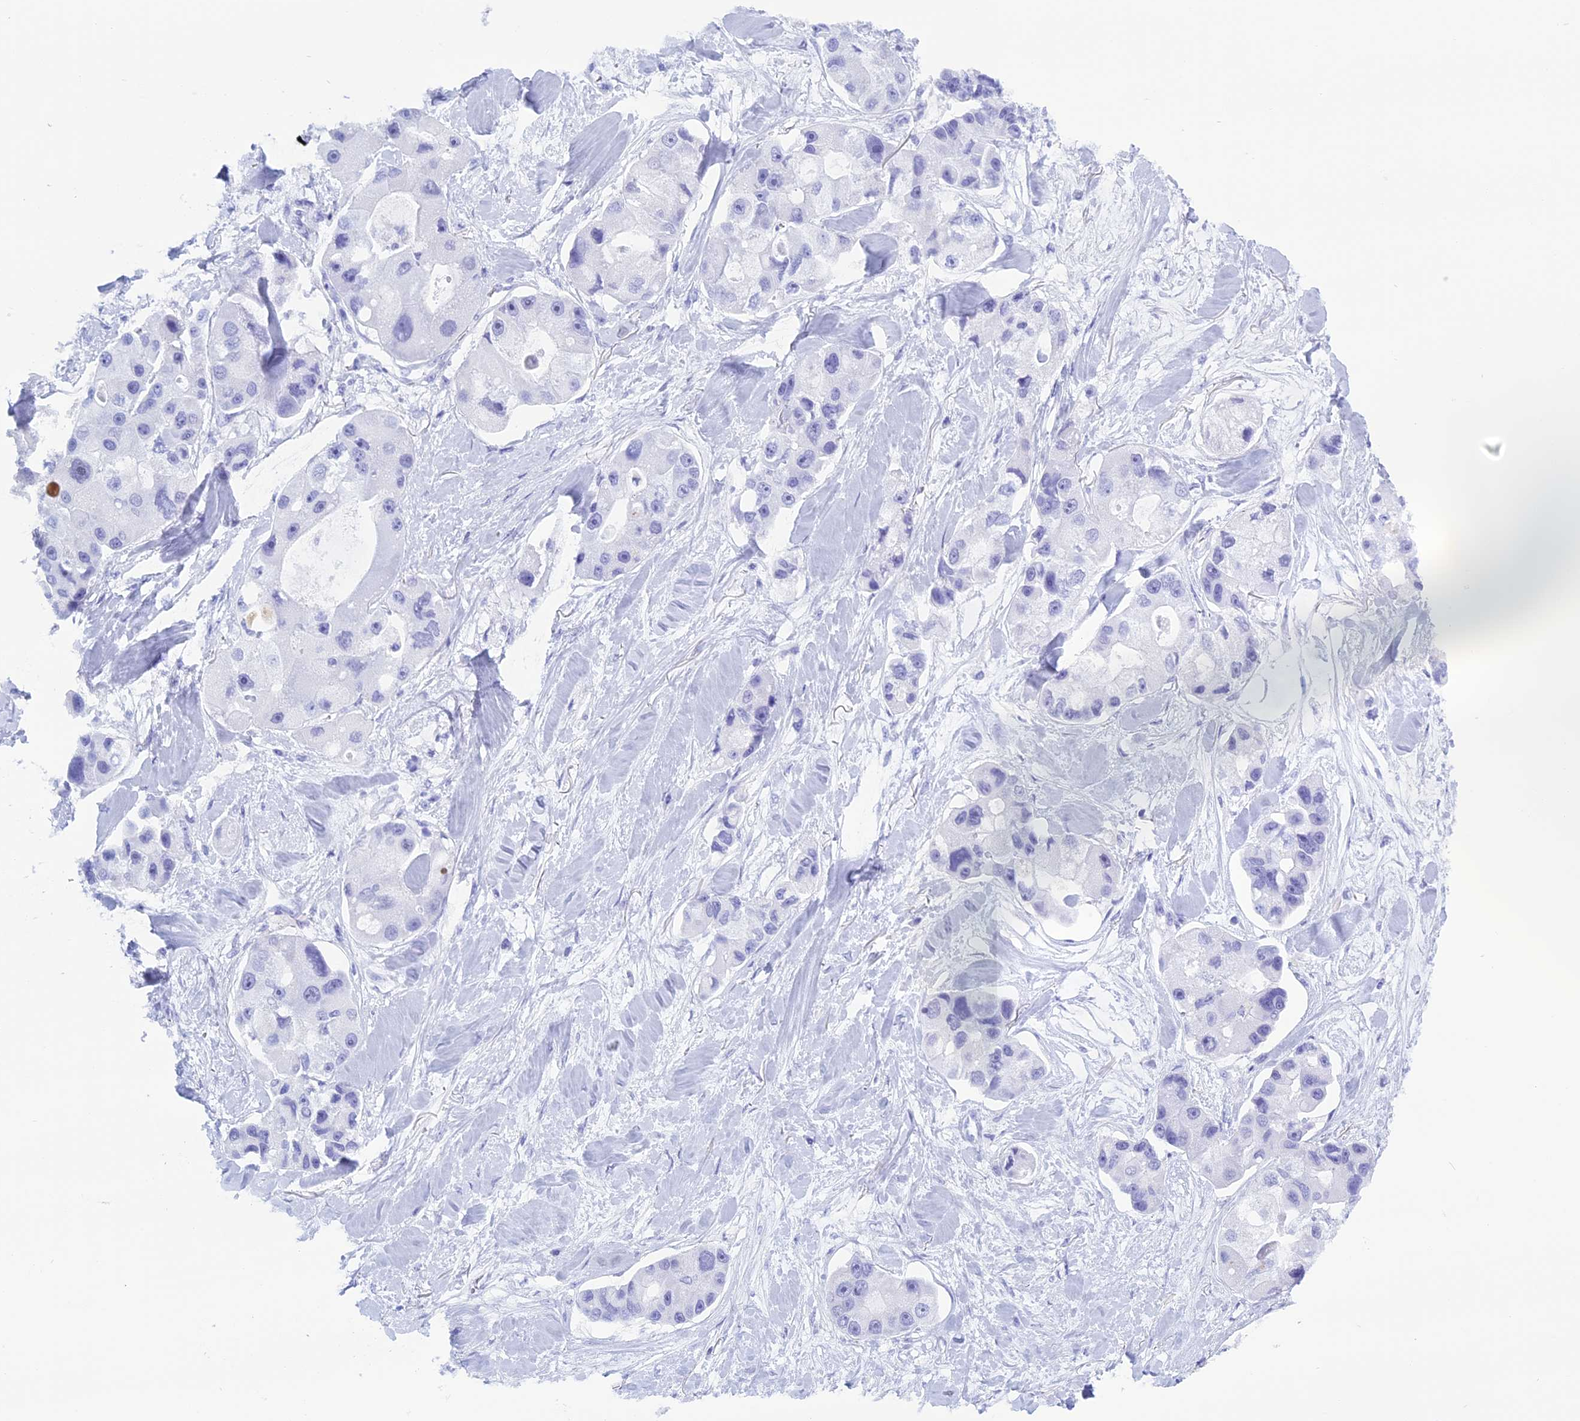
{"staining": {"intensity": "negative", "quantity": "none", "location": "none"}, "tissue": "lung cancer", "cell_type": "Tumor cells", "image_type": "cancer", "snomed": [{"axis": "morphology", "description": "Adenocarcinoma, NOS"}, {"axis": "topography", "description": "Lung"}], "caption": "IHC histopathology image of neoplastic tissue: human lung adenocarcinoma stained with DAB (3,3'-diaminobenzidine) exhibits no significant protein expression in tumor cells. (IHC, brightfield microscopy, high magnification).", "gene": "KCTD21", "patient": {"sex": "female", "age": 54}}